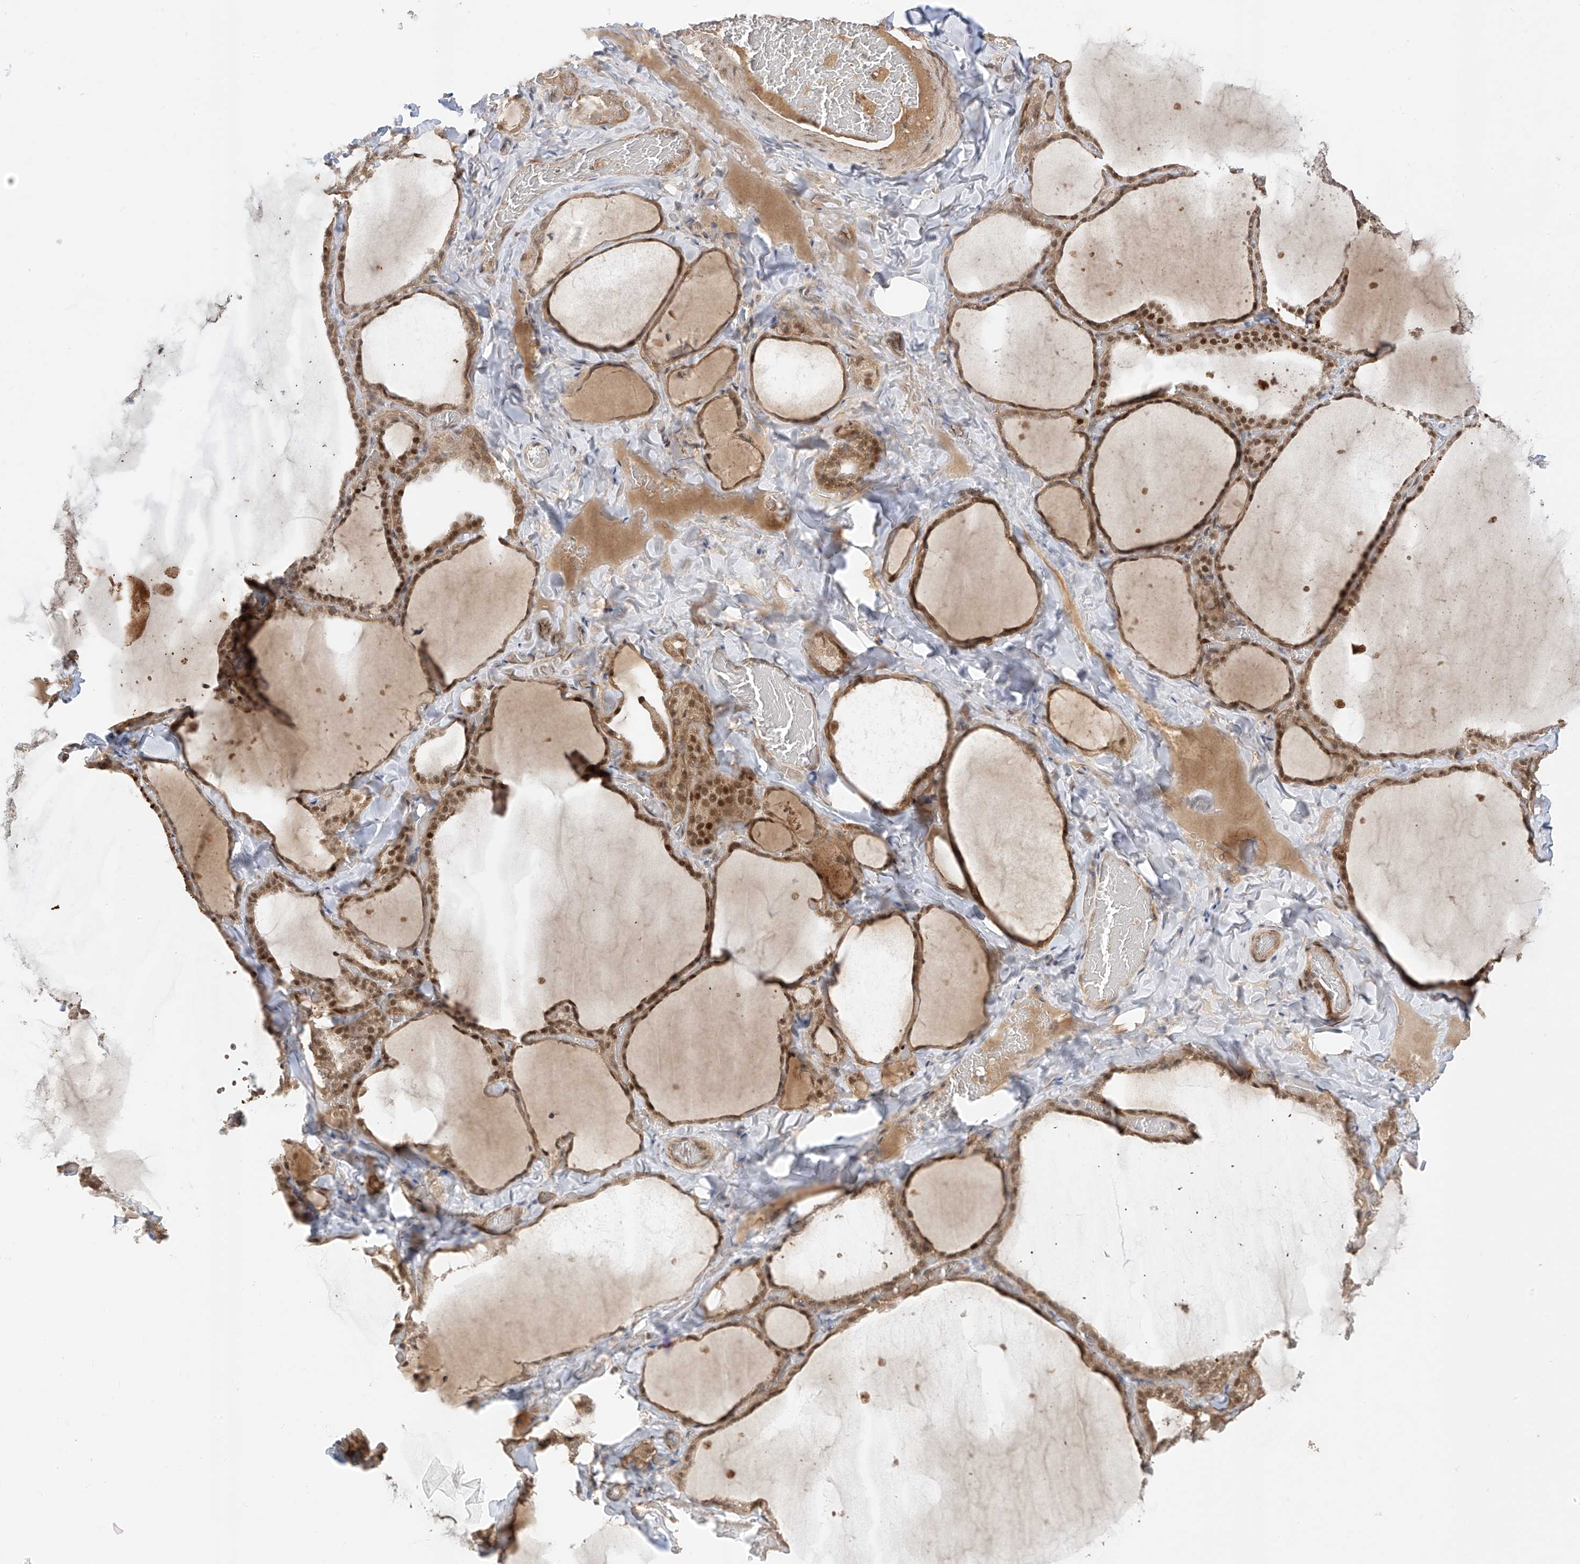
{"staining": {"intensity": "moderate", "quantity": ">75%", "location": "cytoplasmic/membranous,nuclear"}, "tissue": "thyroid gland", "cell_type": "Glandular cells", "image_type": "normal", "snomed": [{"axis": "morphology", "description": "Normal tissue, NOS"}, {"axis": "topography", "description": "Thyroid gland"}], "caption": "Immunohistochemistry (IHC) staining of unremarkable thyroid gland, which displays medium levels of moderate cytoplasmic/membranous,nuclear expression in approximately >75% of glandular cells indicating moderate cytoplasmic/membranous,nuclear protein expression. The staining was performed using DAB (3,3'-diaminobenzidine) (brown) for protein detection and nuclei were counterstained in hematoxylin (blue).", "gene": "MRTFA", "patient": {"sex": "female", "age": 22}}